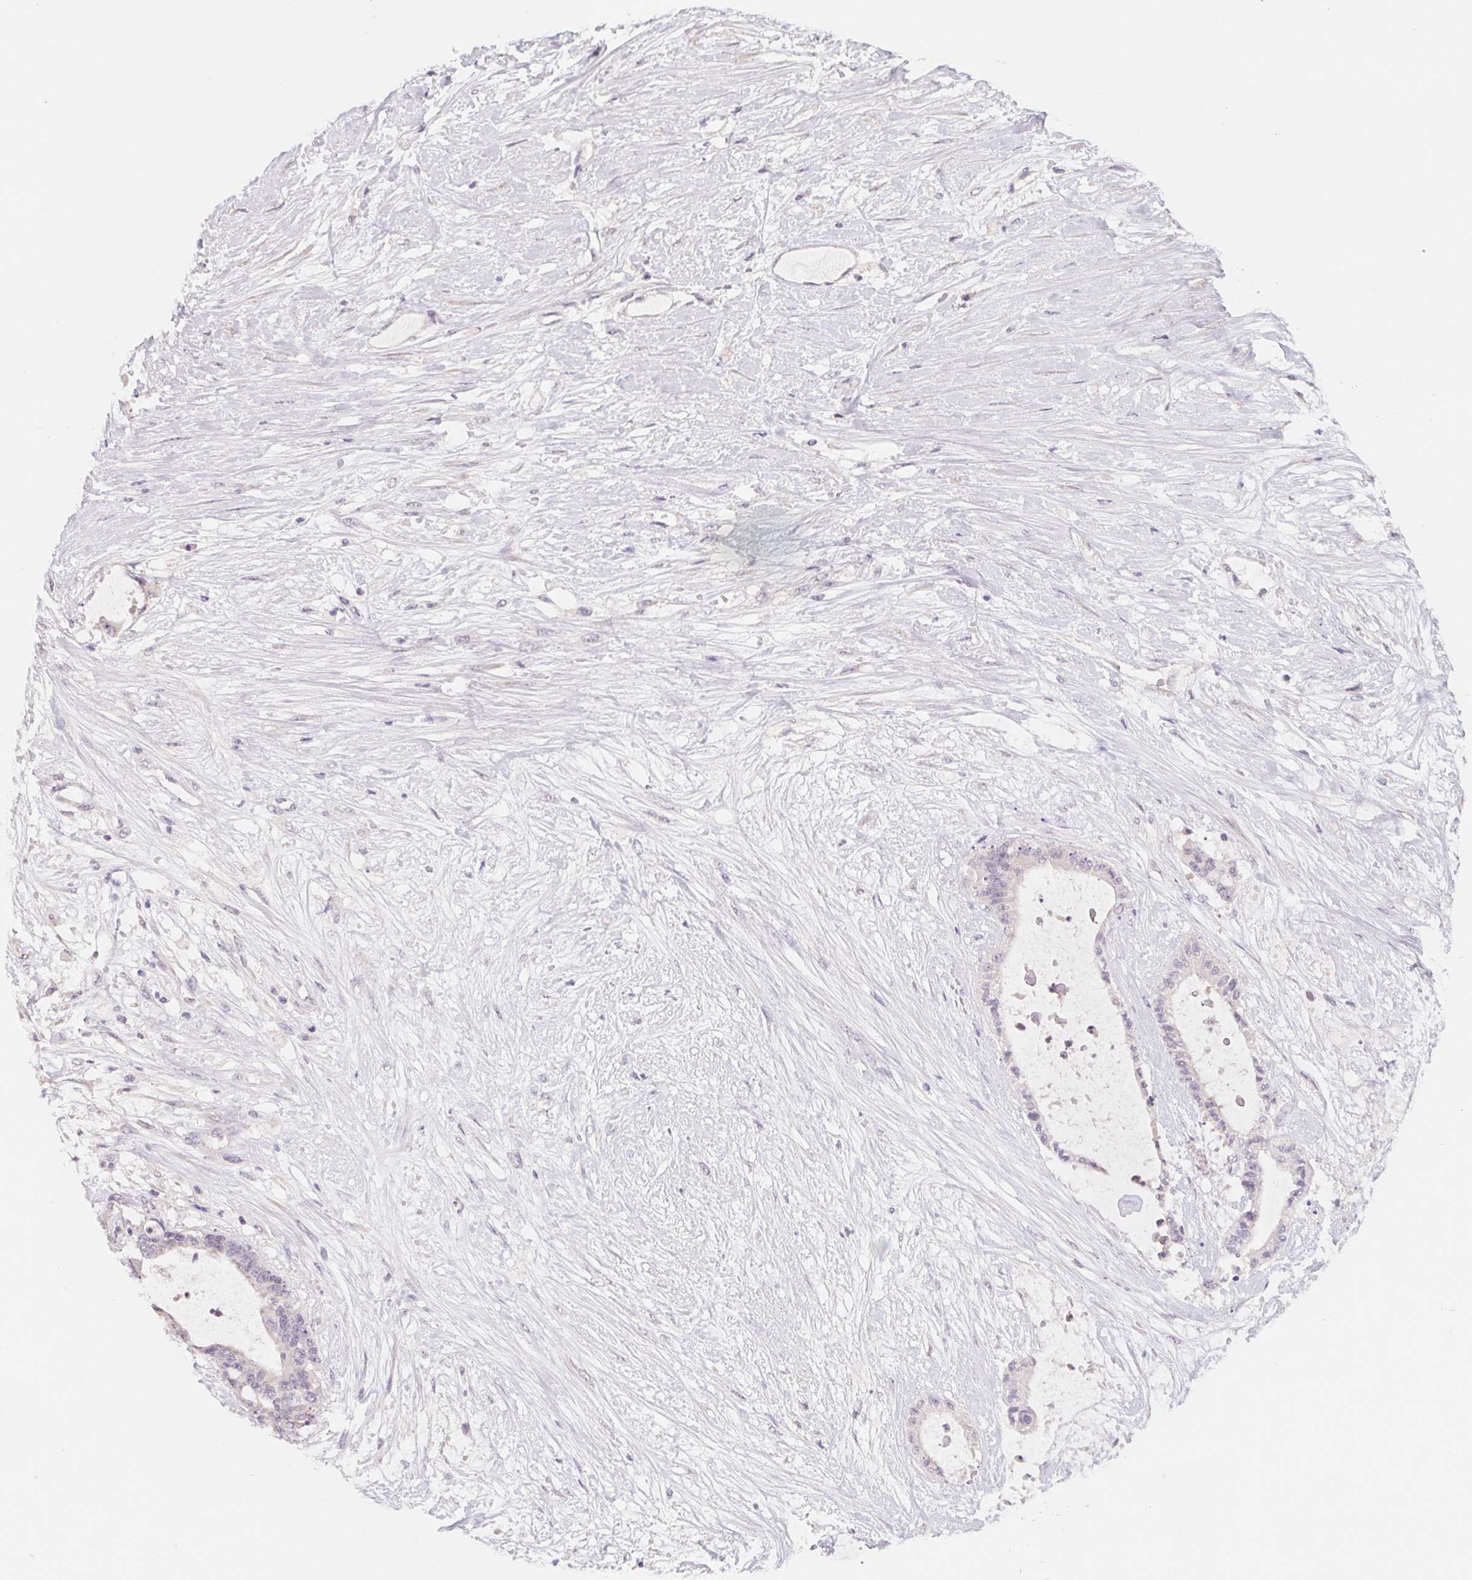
{"staining": {"intensity": "negative", "quantity": "none", "location": "none"}, "tissue": "liver cancer", "cell_type": "Tumor cells", "image_type": "cancer", "snomed": [{"axis": "morphology", "description": "Normal tissue, NOS"}, {"axis": "morphology", "description": "Cholangiocarcinoma"}, {"axis": "topography", "description": "Liver"}, {"axis": "topography", "description": "Peripheral nerve tissue"}], "caption": "The photomicrograph shows no staining of tumor cells in cholangiocarcinoma (liver).", "gene": "PNMA8B", "patient": {"sex": "female", "age": 73}}